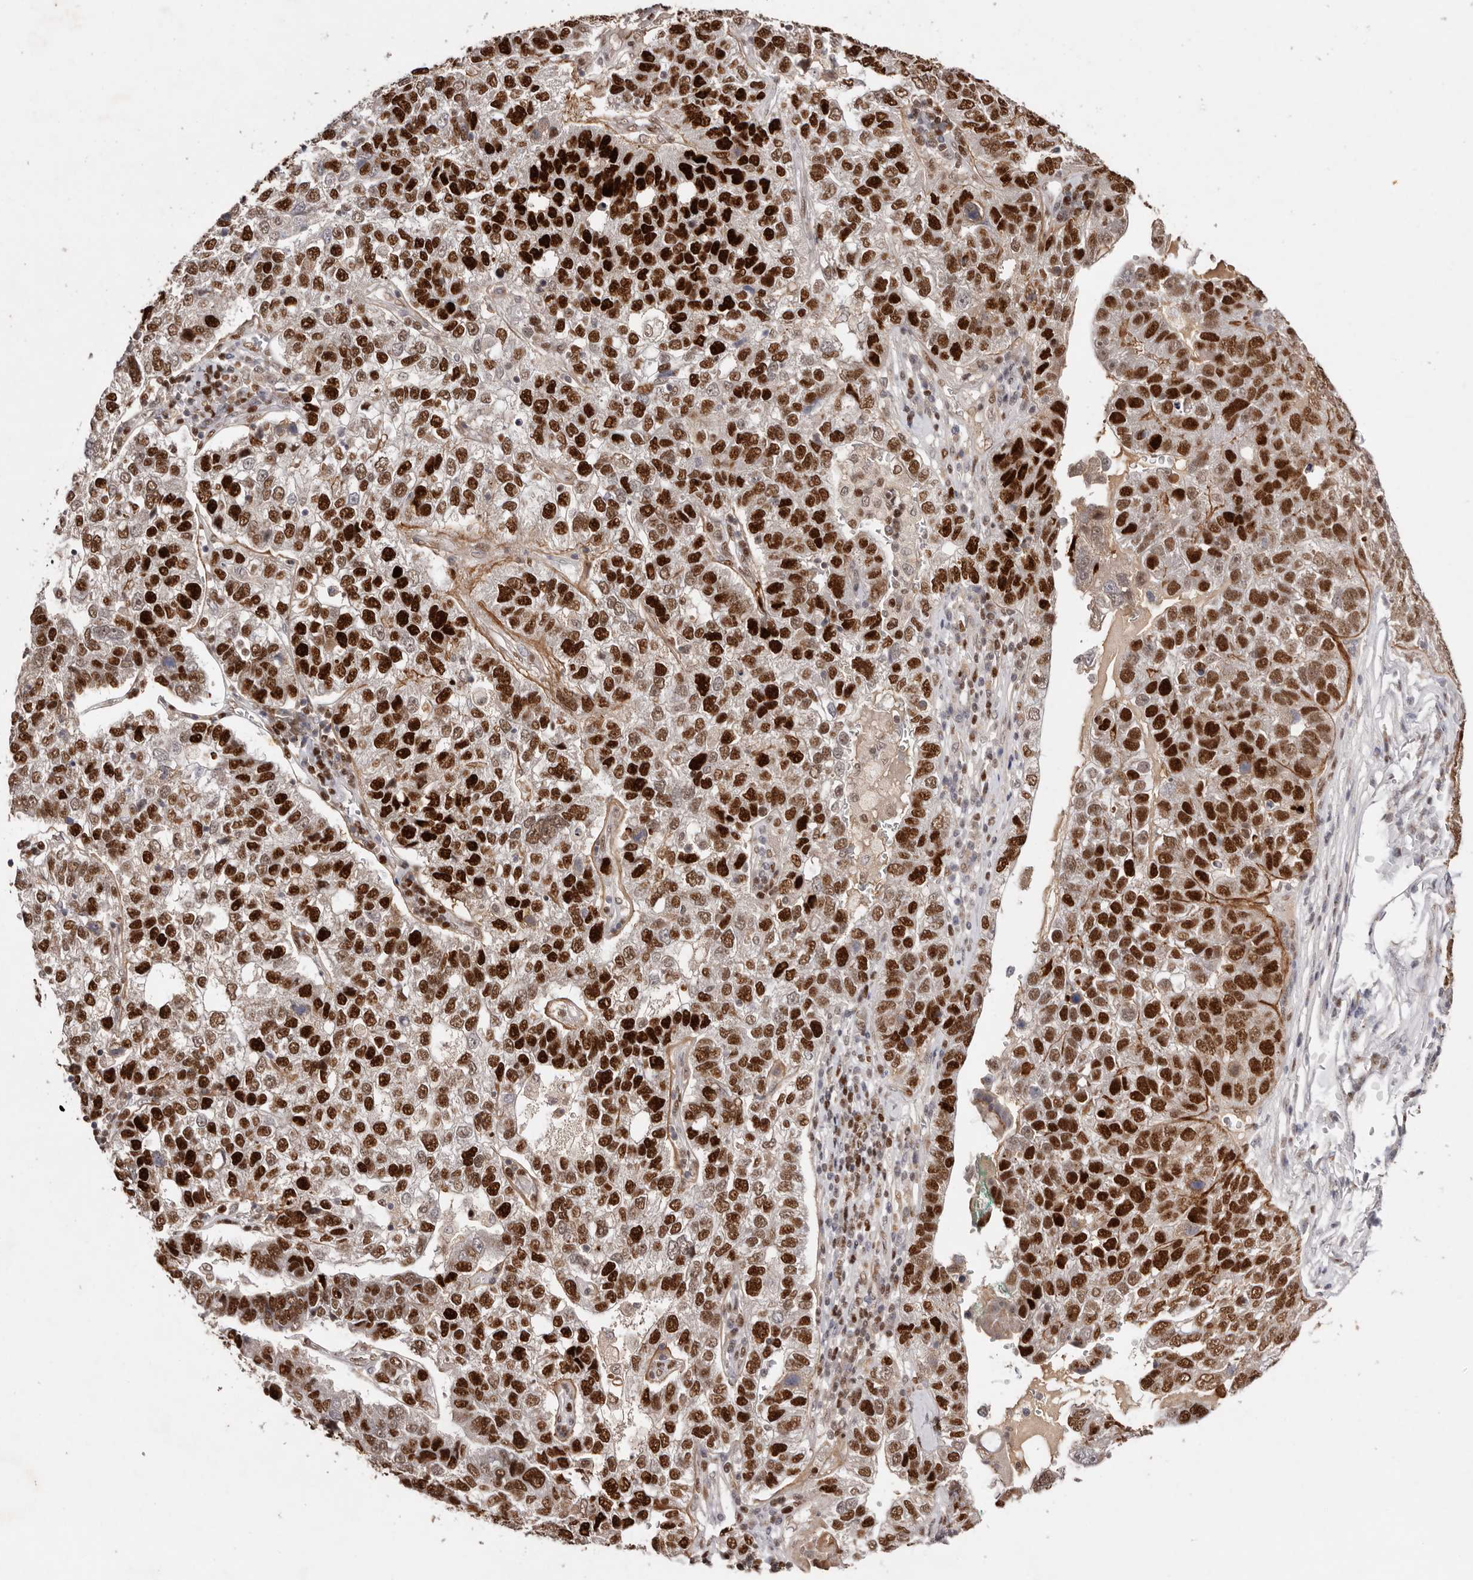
{"staining": {"intensity": "strong", "quantity": "25%-75%", "location": "cytoplasmic/membranous,nuclear"}, "tissue": "pancreatic cancer", "cell_type": "Tumor cells", "image_type": "cancer", "snomed": [{"axis": "morphology", "description": "Adenocarcinoma, NOS"}, {"axis": "topography", "description": "Pancreas"}], "caption": "A histopathology image of pancreatic adenocarcinoma stained for a protein exhibits strong cytoplasmic/membranous and nuclear brown staining in tumor cells.", "gene": "KLF7", "patient": {"sex": "female", "age": 61}}